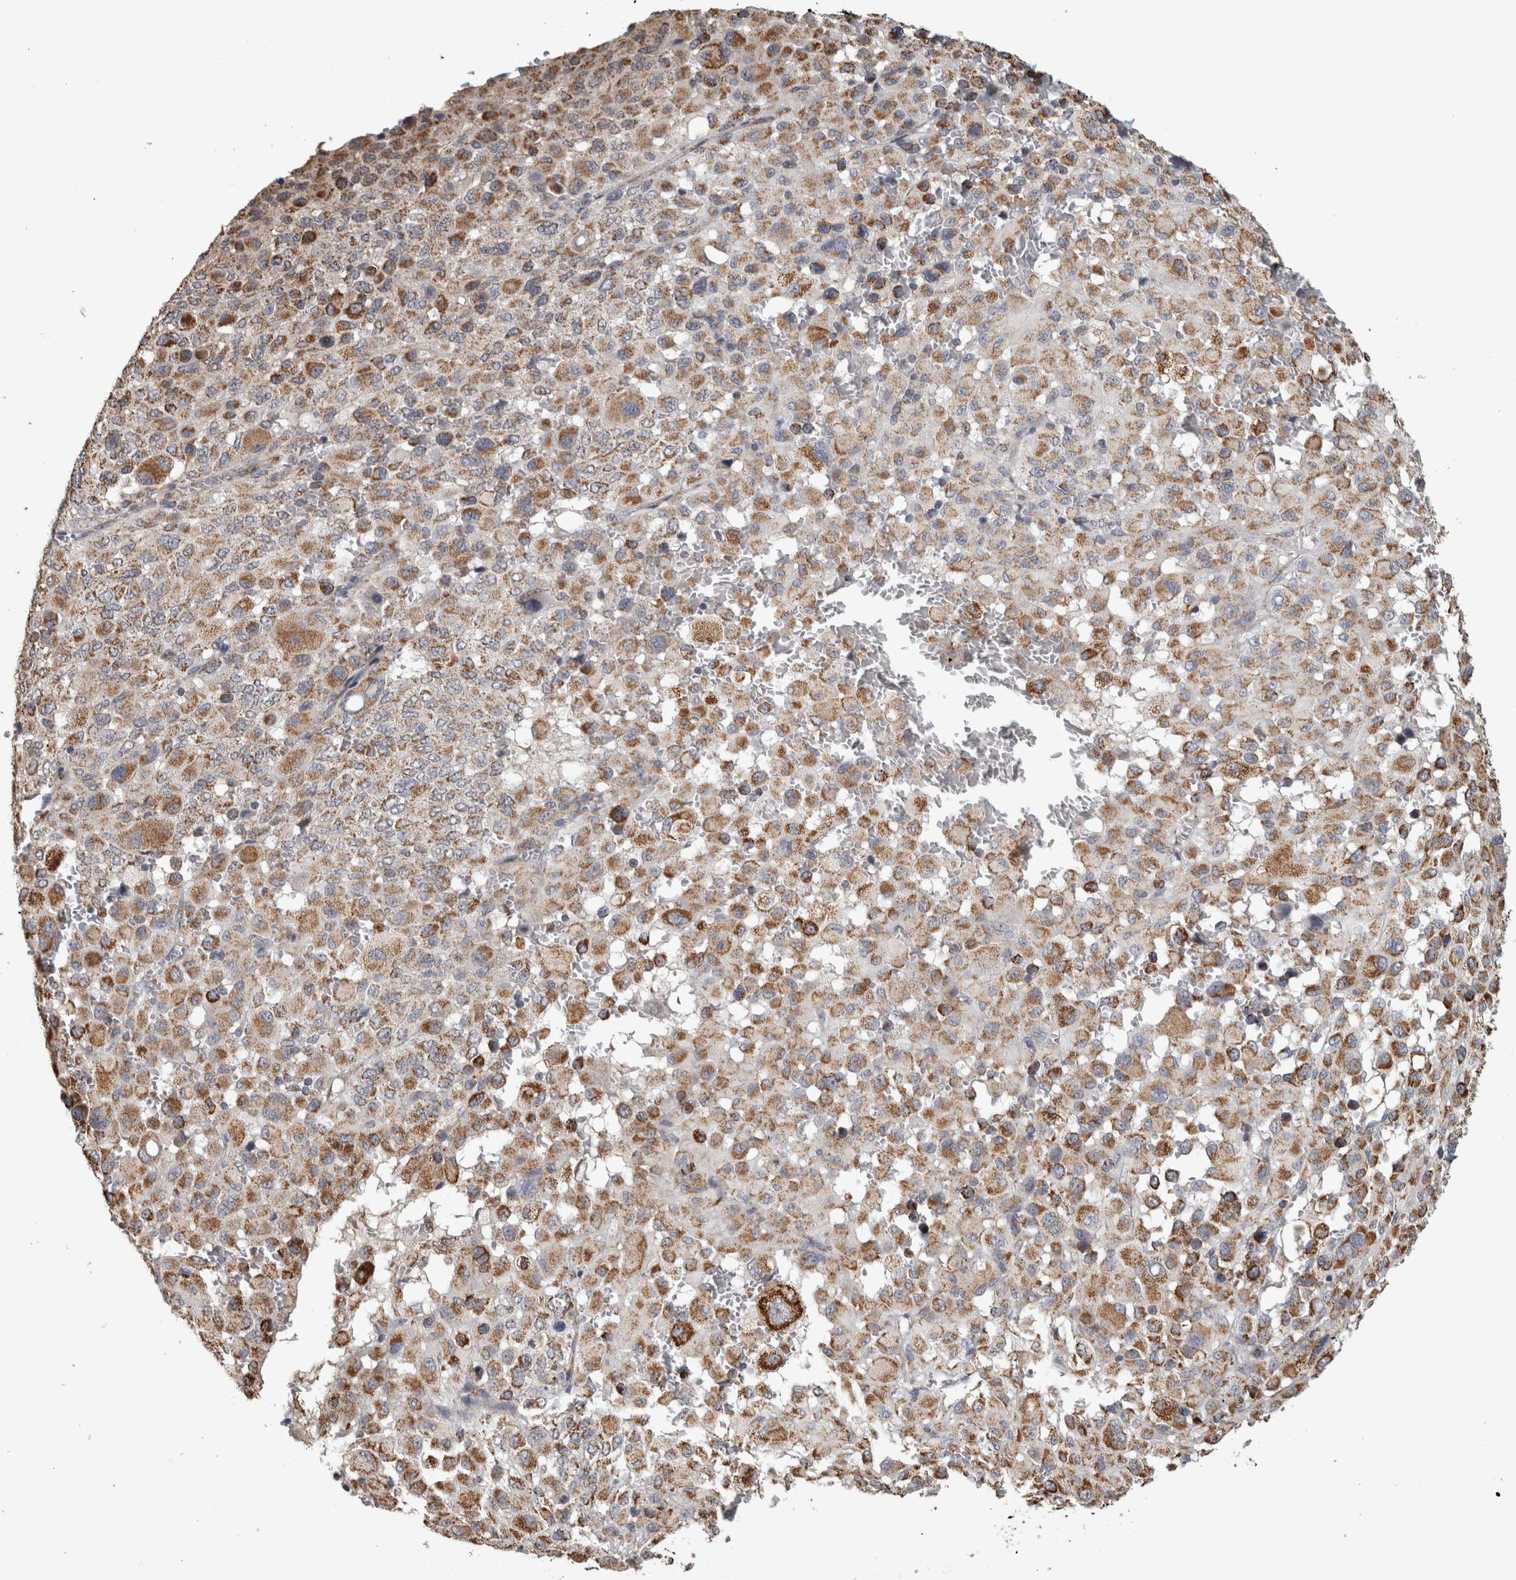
{"staining": {"intensity": "moderate", "quantity": ">75%", "location": "cytoplasmic/membranous"}, "tissue": "melanoma", "cell_type": "Tumor cells", "image_type": "cancer", "snomed": [{"axis": "morphology", "description": "Malignant melanoma, Metastatic site"}, {"axis": "topography", "description": "Skin"}], "caption": "Immunohistochemical staining of melanoma exhibits moderate cytoplasmic/membranous protein expression in about >75% of tumor cells. (DAB (3,3'-diaminobenzidine) = brown stain, brightfield microscopy at high magnification).", "gene": "ST8SIA1", "patient": {"sex": "female", "age": 74}}